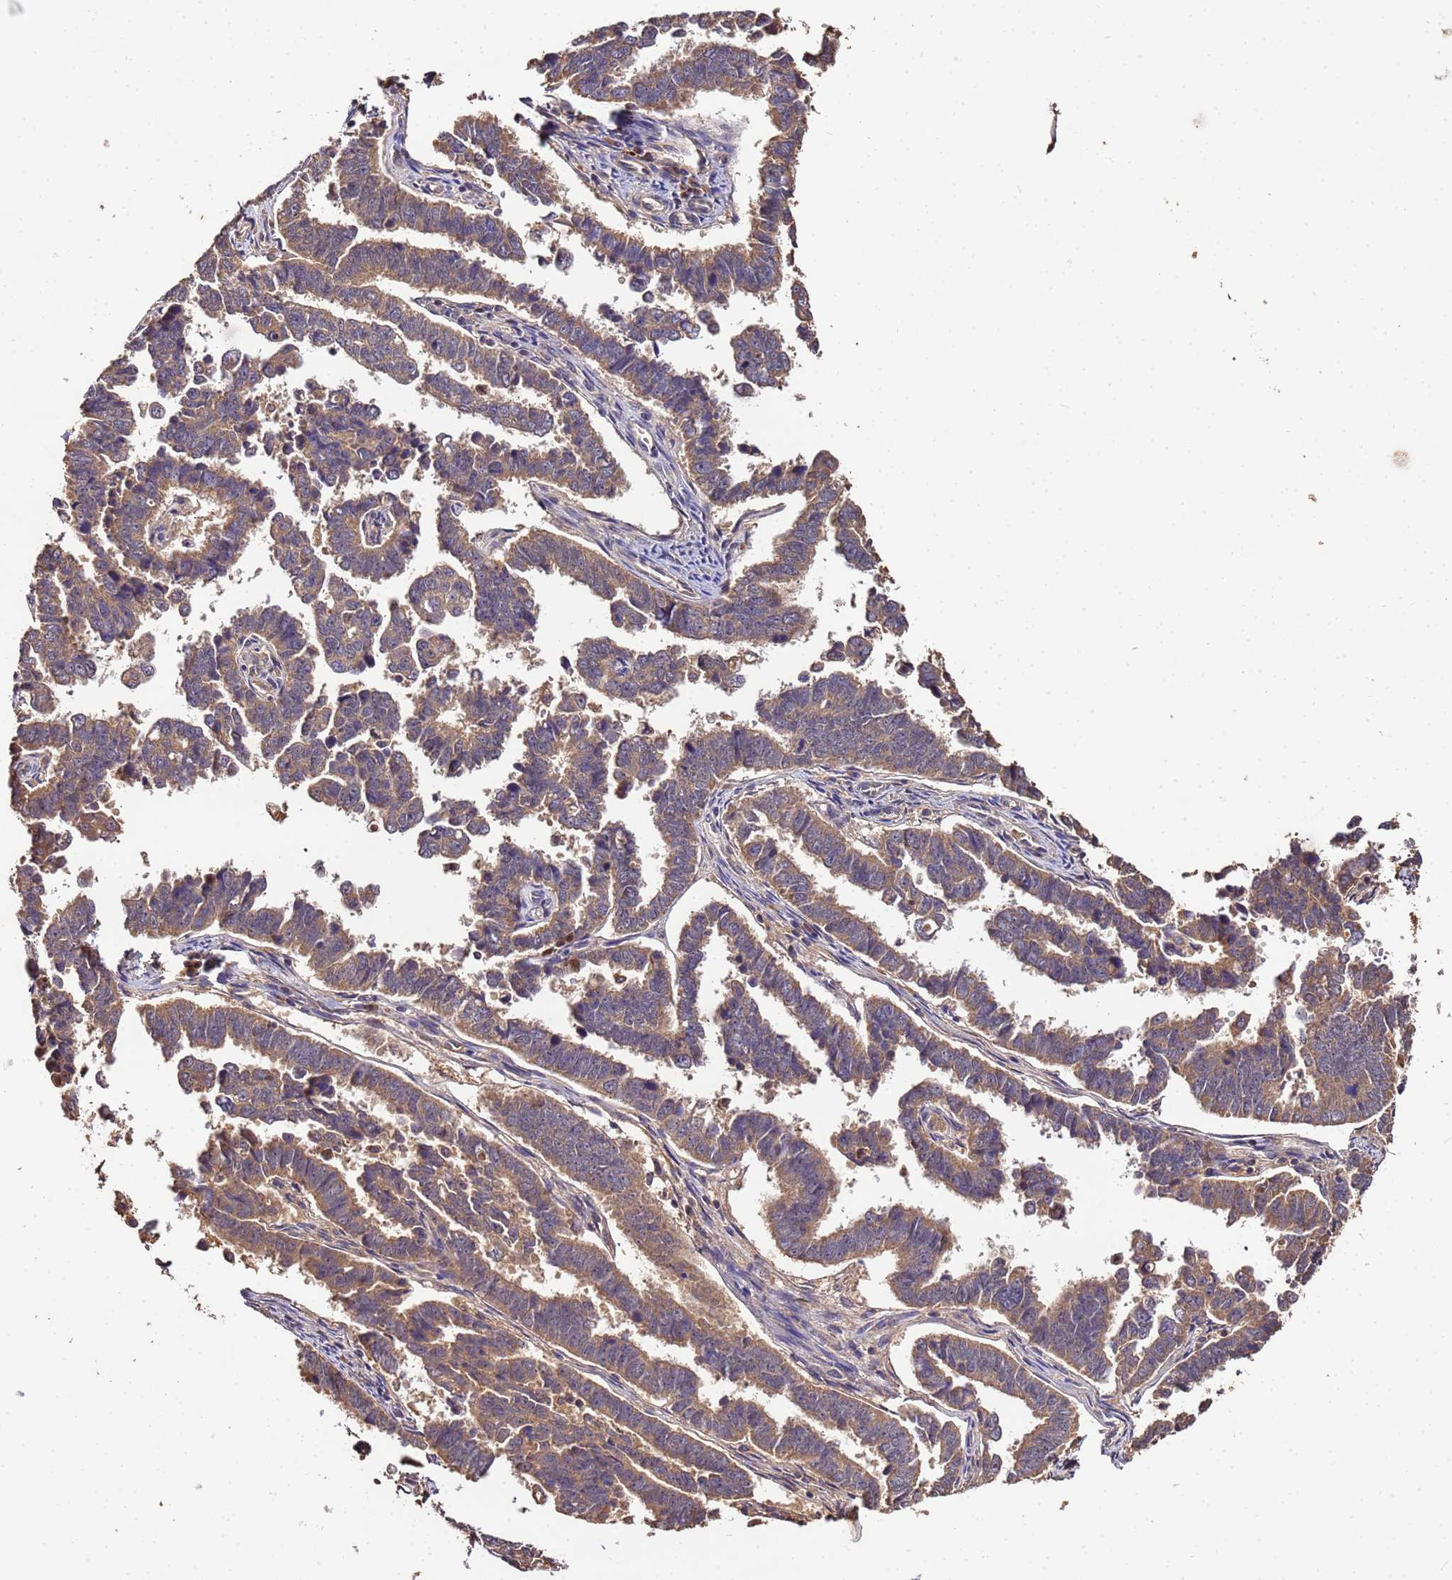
{"staining": {"intensity": "moderate", "quantity": ">75%", "location": "cytoplasmic/membranous"}, "tissue": "endometrial cancer", "cell_type": "Tumor cells", "image_type": "cancer", "snomed": [{"axis": "morphology", "description": "Adenocarcinoma, NOS"}, {"axis": "topography", "description": "Endometrium"}], "caption": "Tumor cells display medium levels of moderate cytoplasmic/membranous expression in approximately >75% of cells in endometrial cancer.", "gene": "MTERF1", "patient": {"sex": "female", "age": 75}}